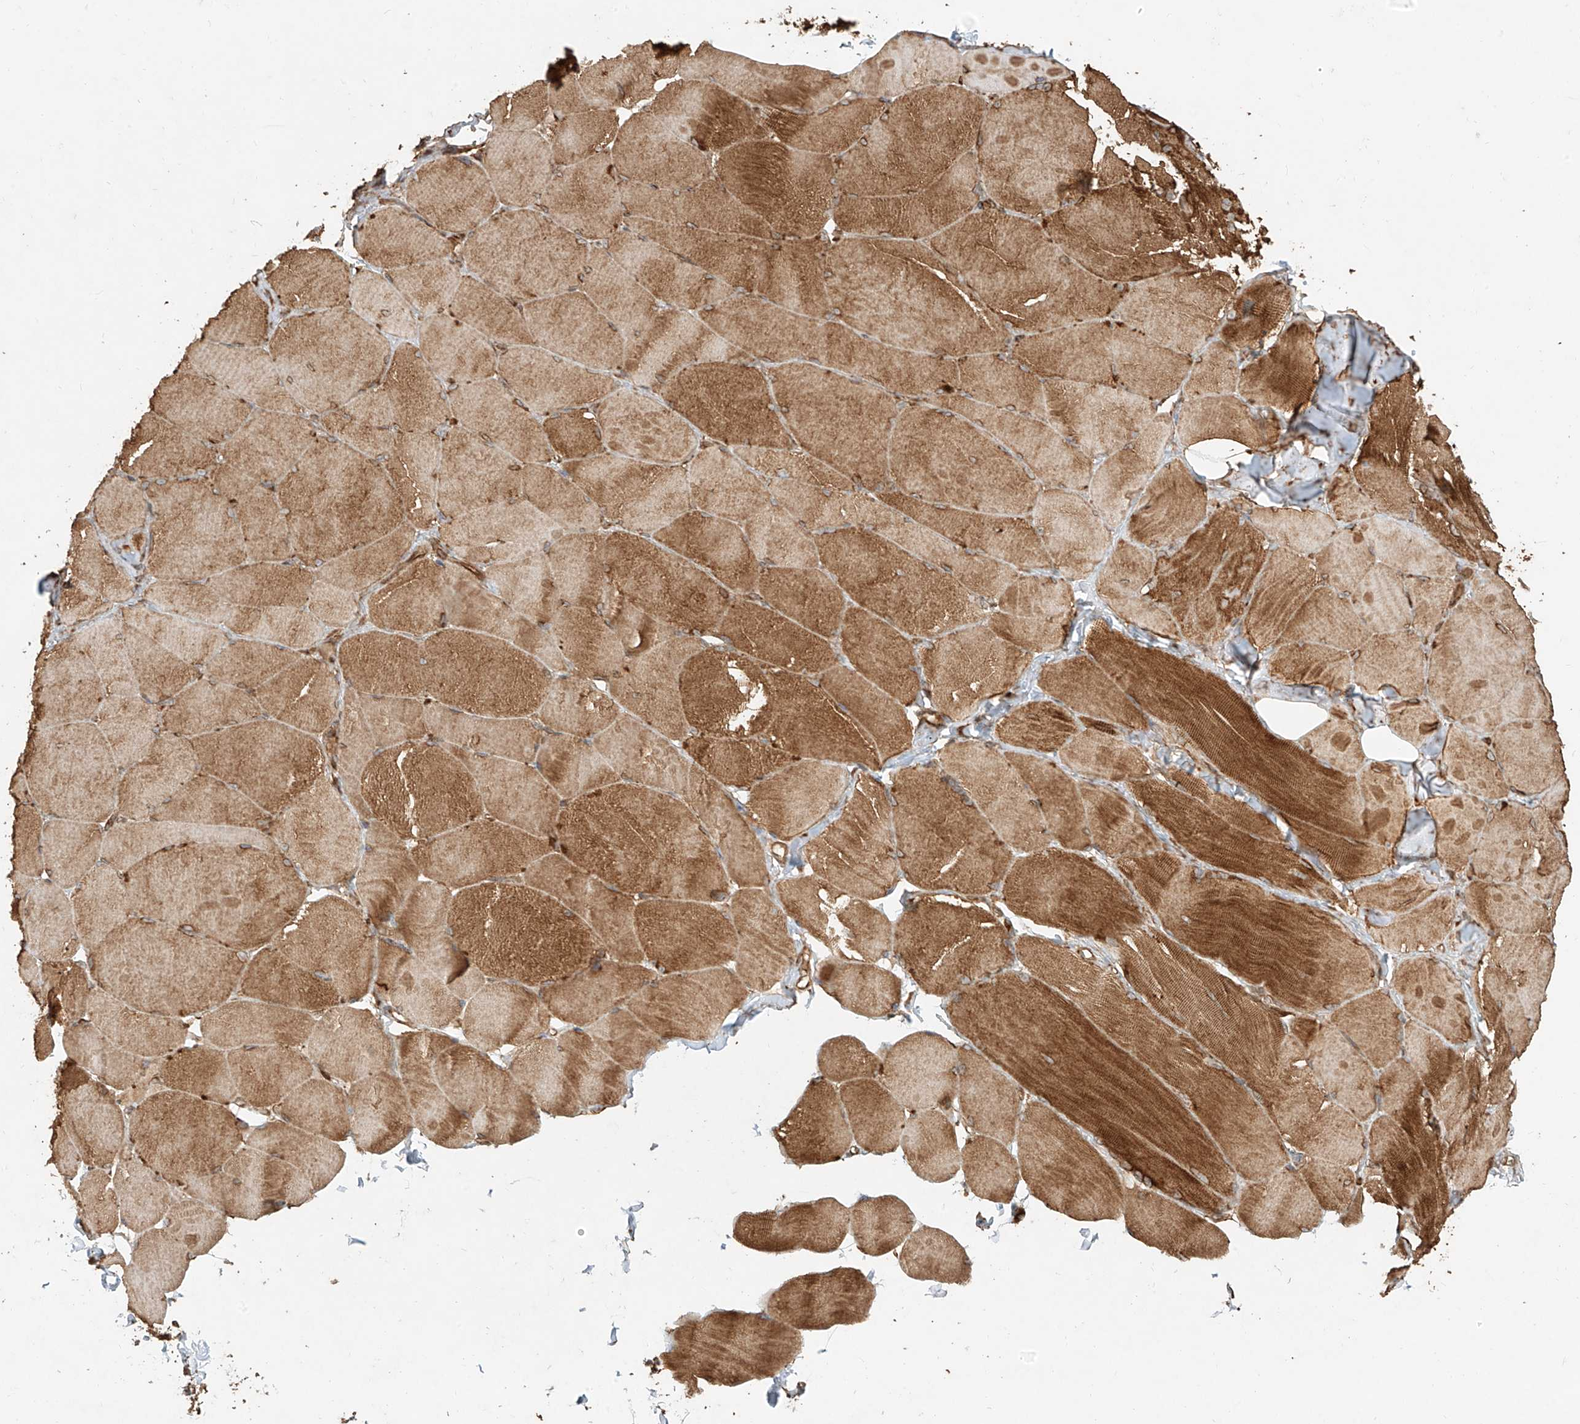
{"staining": {"intensity": "strong", "quantity": ">75%", "location": "cytoplasmic/membranous"}, "tissue": "skeletal muscle", "cell_type": "Myocytes", "image_type": "normal", "snomed": [{"axis": "morphology", "description": "Normal tissue, NOS"}, {"axis": "topography", "description": "Skin"}, {"axis": "topography", "description": "Skeletal muscle"}], "caption": "Myocytes demonstrate strong cytoplasmic/membranous staining in approximately >75% of cells in unremarkable skeletal muscle. (DAB (3,3'-diaminobenzidine) IHC, brown staining for protein, blue staining for nuclei).", "gene": "EFNB1", "patient": {"sex": "male", "age": 83}}